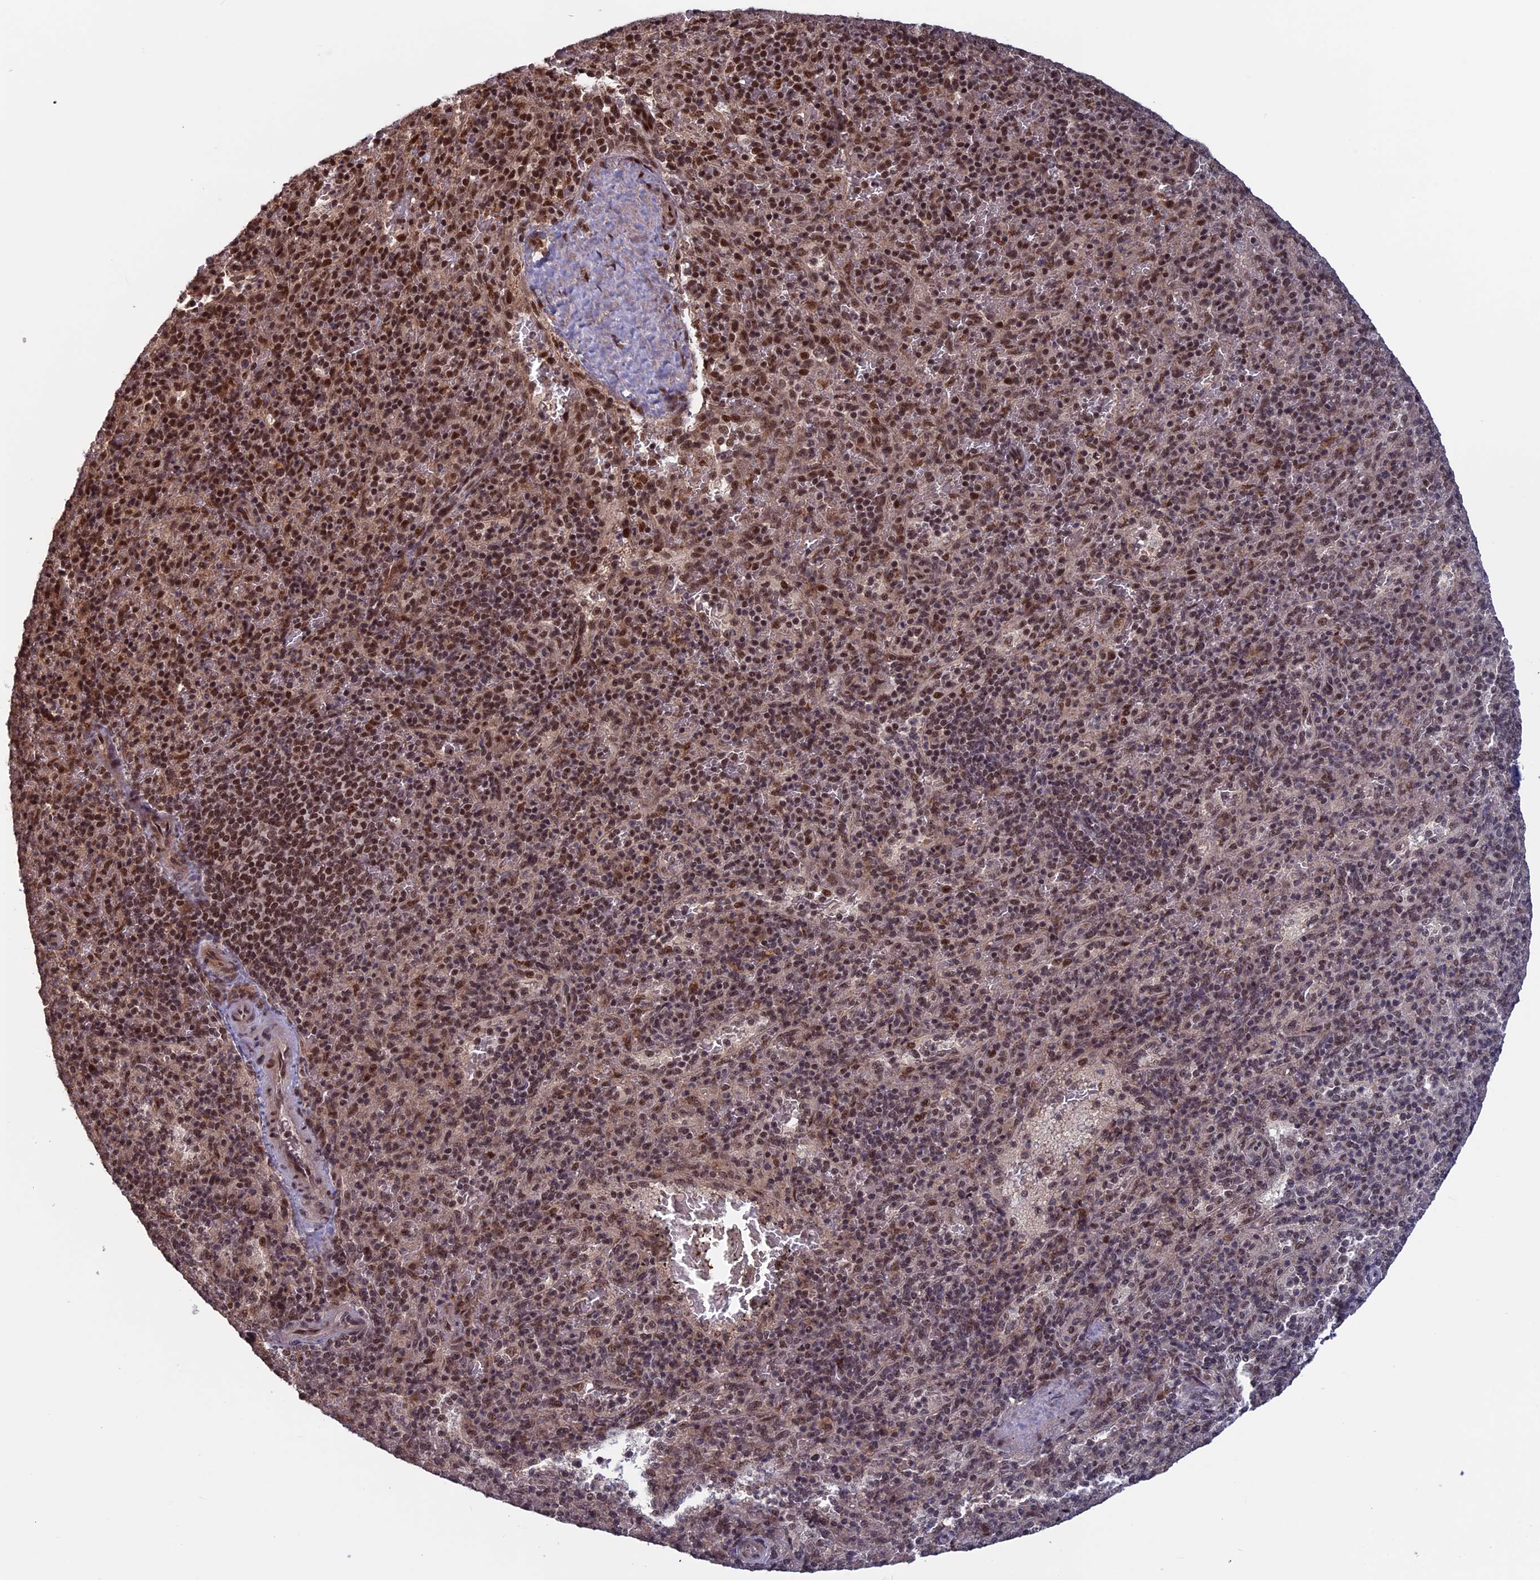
{"staining": {"intensity": "moderate", "quantity": "25%-75%", "location": "nuclear"}, "tissue": "spleen", "cell_type": "Cells in red pulp", "image_type": "normal", "snomed": [{"axis": "morphology", "description": "Normal tissue, NOS"}, {"axis": "topography", "description": "Spleen"}], "caption": "Cells in red pulp display medium levels of moderate nuclear expression in about 25%-75% of cells in normal spleen. Using DAB (brown) and hematoxylin (blue) stains, captured at high magnification using brightfield microscopy.", "gene": "CACTIN", "patient": {"sex": "male", "age": 82}}